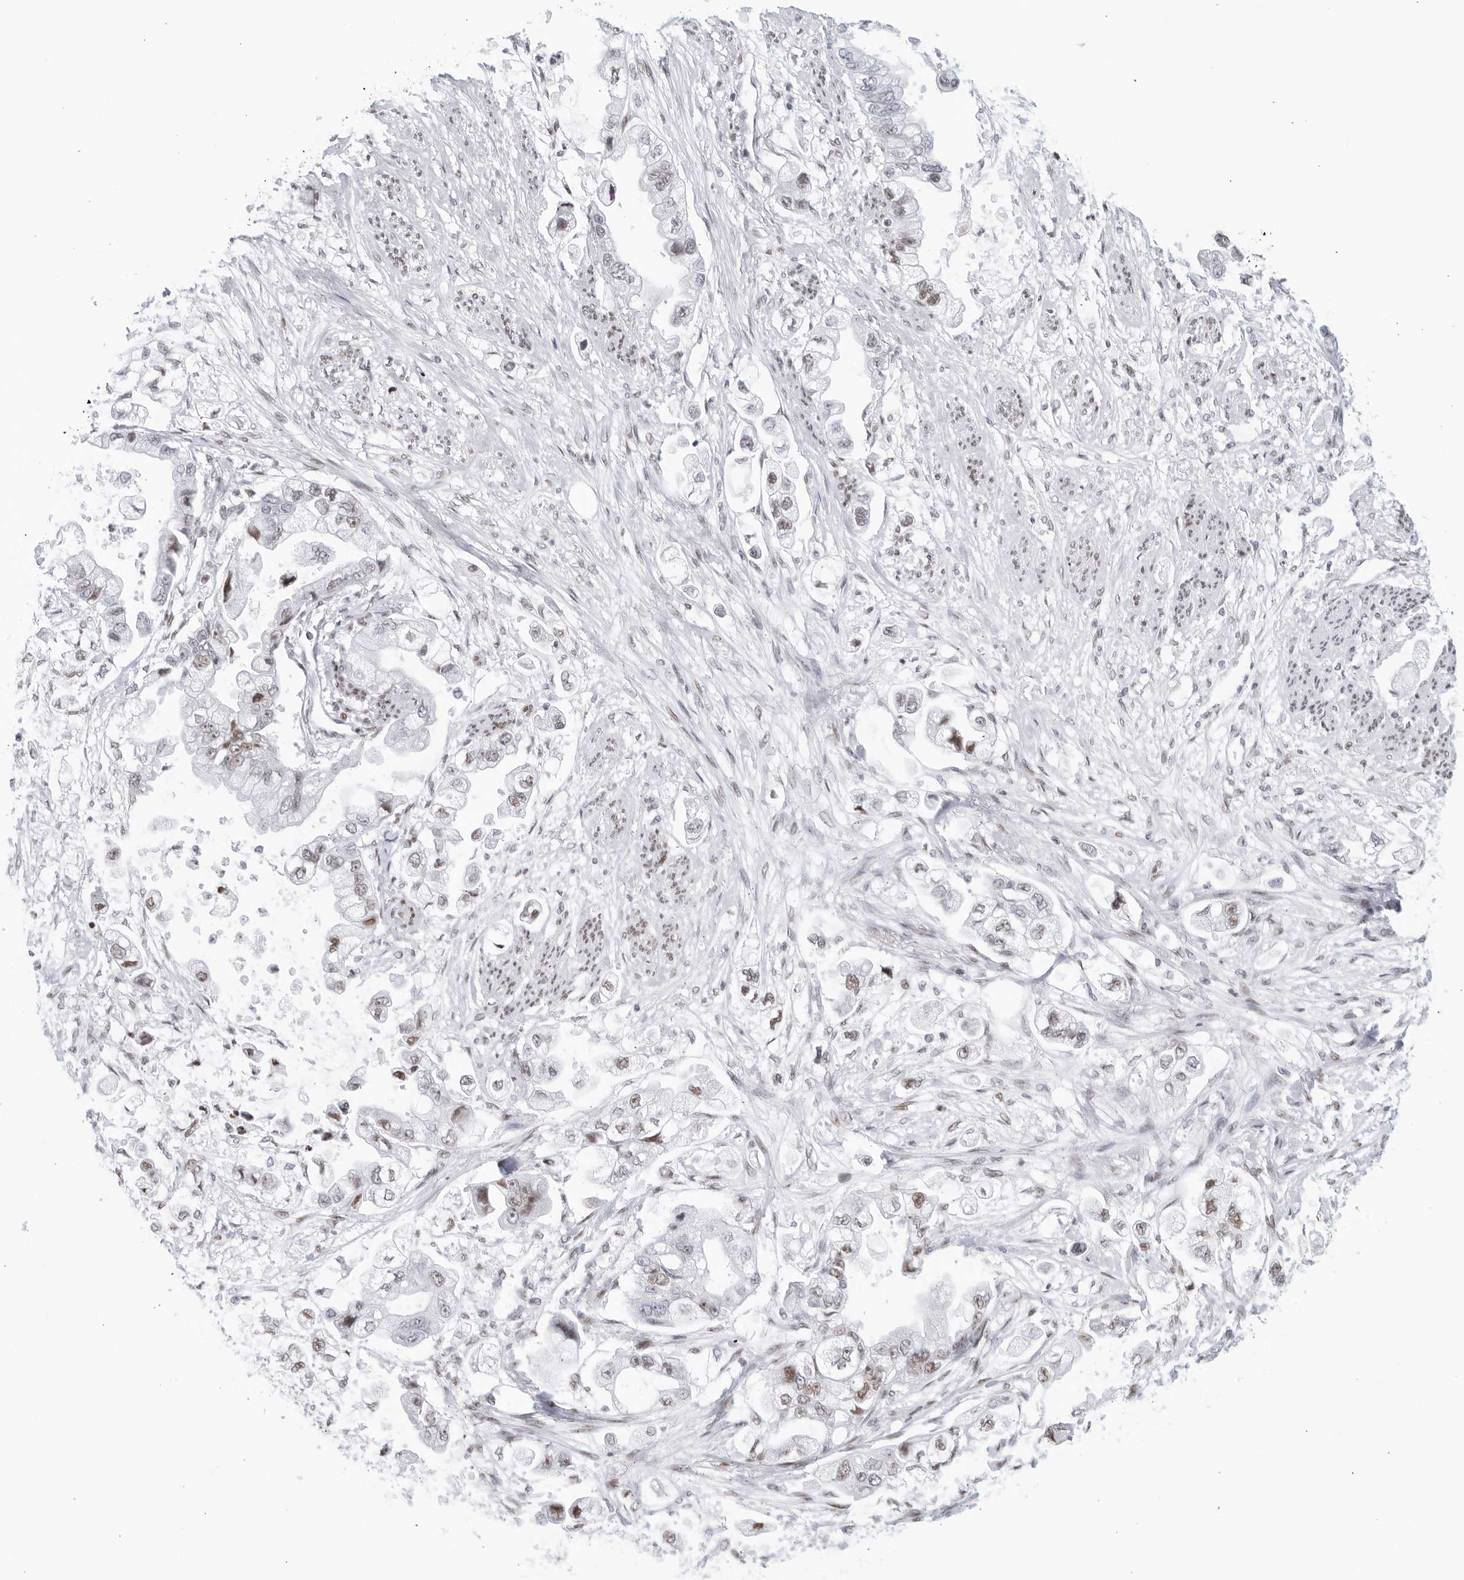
{"staining": {"intensity": "moderate", "quantity": "<25%", "location": "nuclear"}, "tissue": "stomach cancer", "cell_type": "Tumor cells", "image_type": "cancer", "snomed": [{"axis": "morphology", "description": "Adenocarcinoma, NOS"}, {"axis": "topography", "description": "Stomach"}], "caption": "A brown stain labels moderate nuclear expression of a protein in human stomach cancer (adenocarcinoma) tumor cells.", "gene": "HP1BP3", "patient": {"sex": "male", "age": 62}}